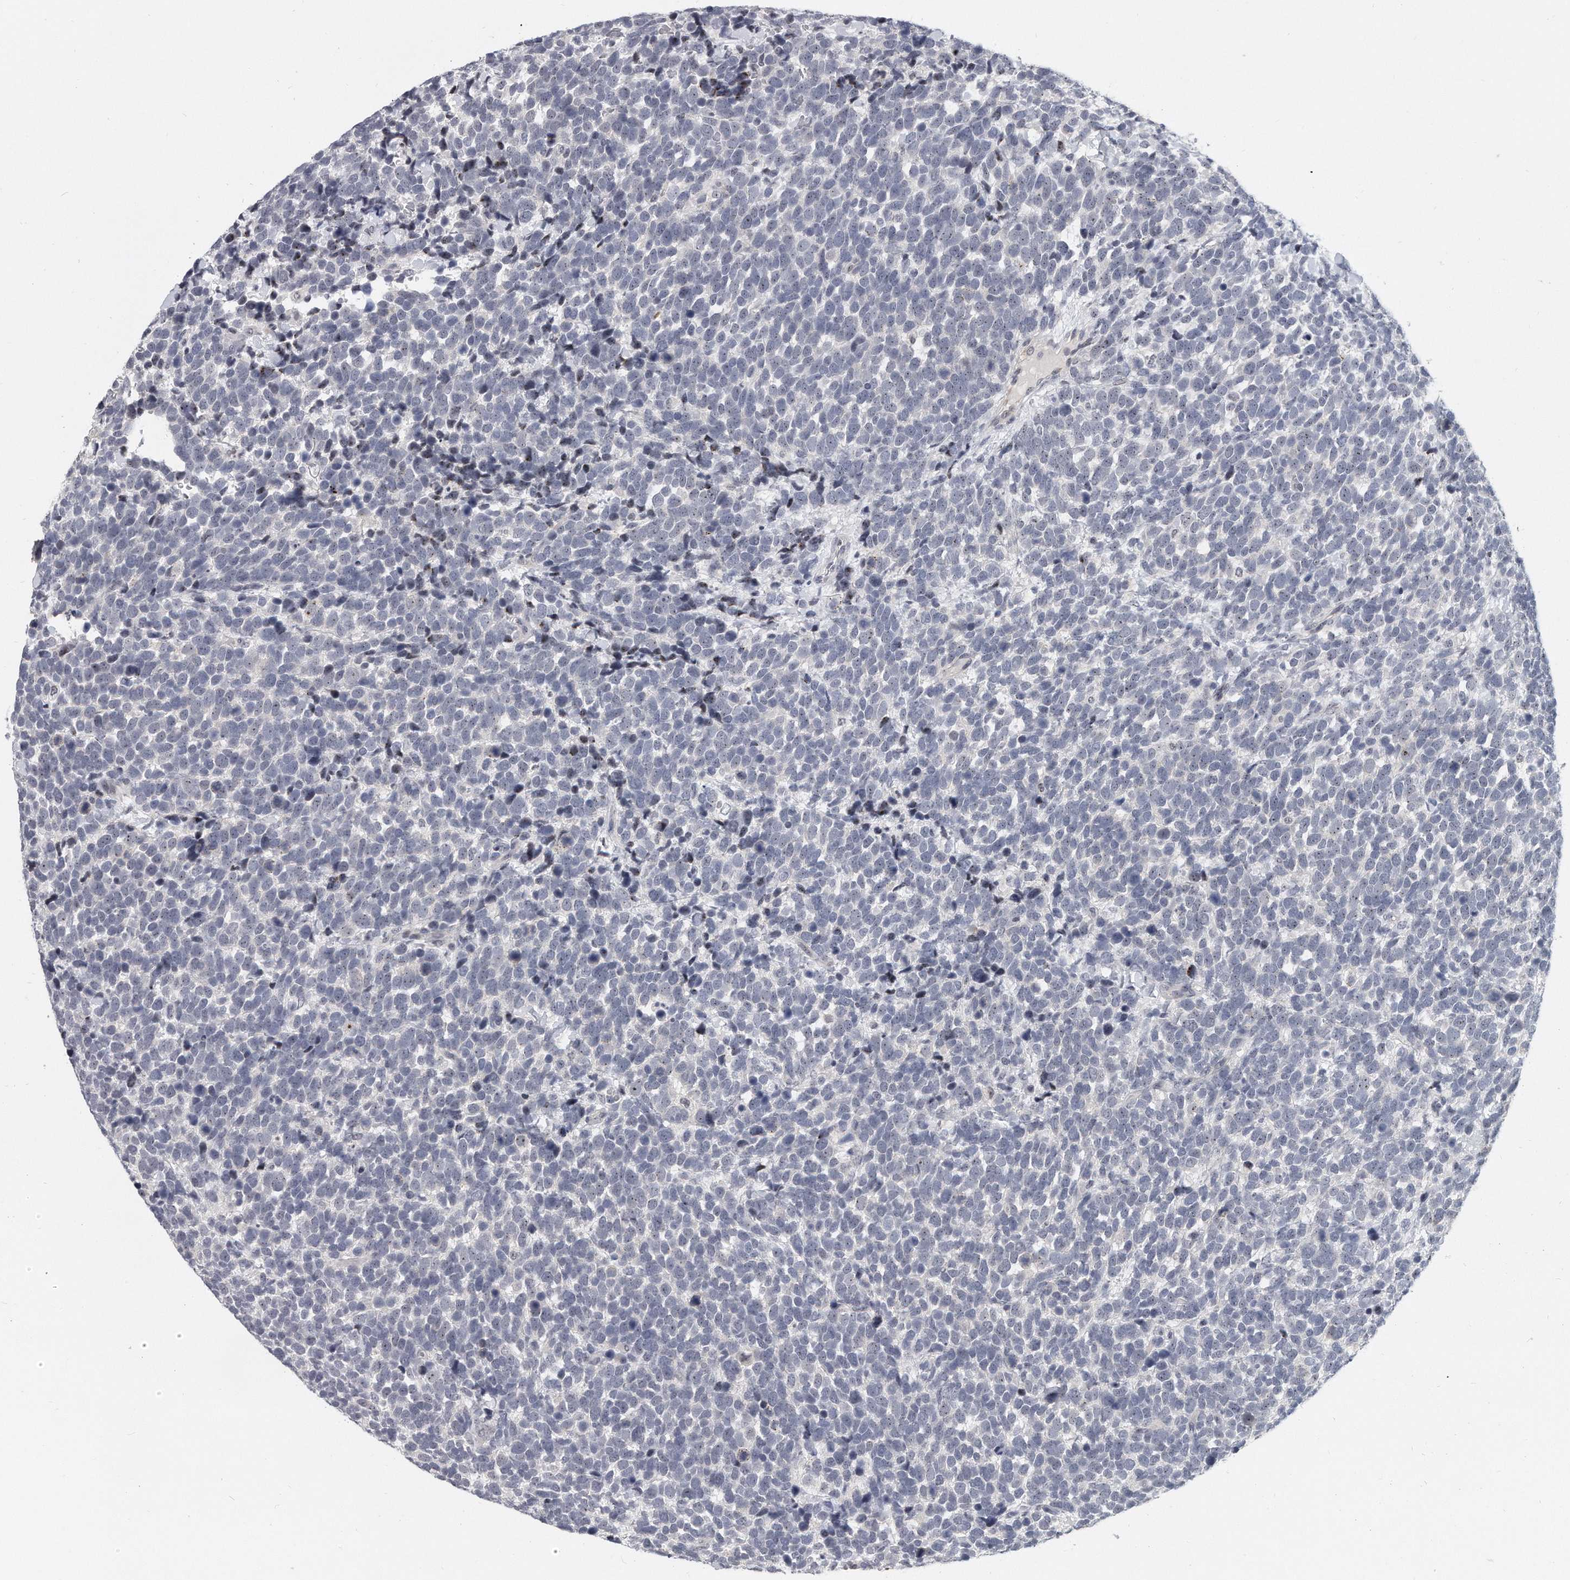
{"staining": {"intensity": "negative", "quantity": "none", "location": "none"}, "tissue": "urothelial cancer", "cell_type": "Tumor cells", "image_type": "cancer", "snomed": [{"axis": "morphology", "description": "Urothelial carcinoma, High grade"}, {"axis": "topography", "description": "Urinary bladder"}], "caption": "Immunohistochemistry image of neoplastic tissue: human high-grade urothelial carcinoma stained with DAB (3,3'-diaminobenzidine) demonstrates no significant protein positivity in tumor cells.", "gene": "TFCP2L1", "patient": {"sex": "female", "age": 82}}